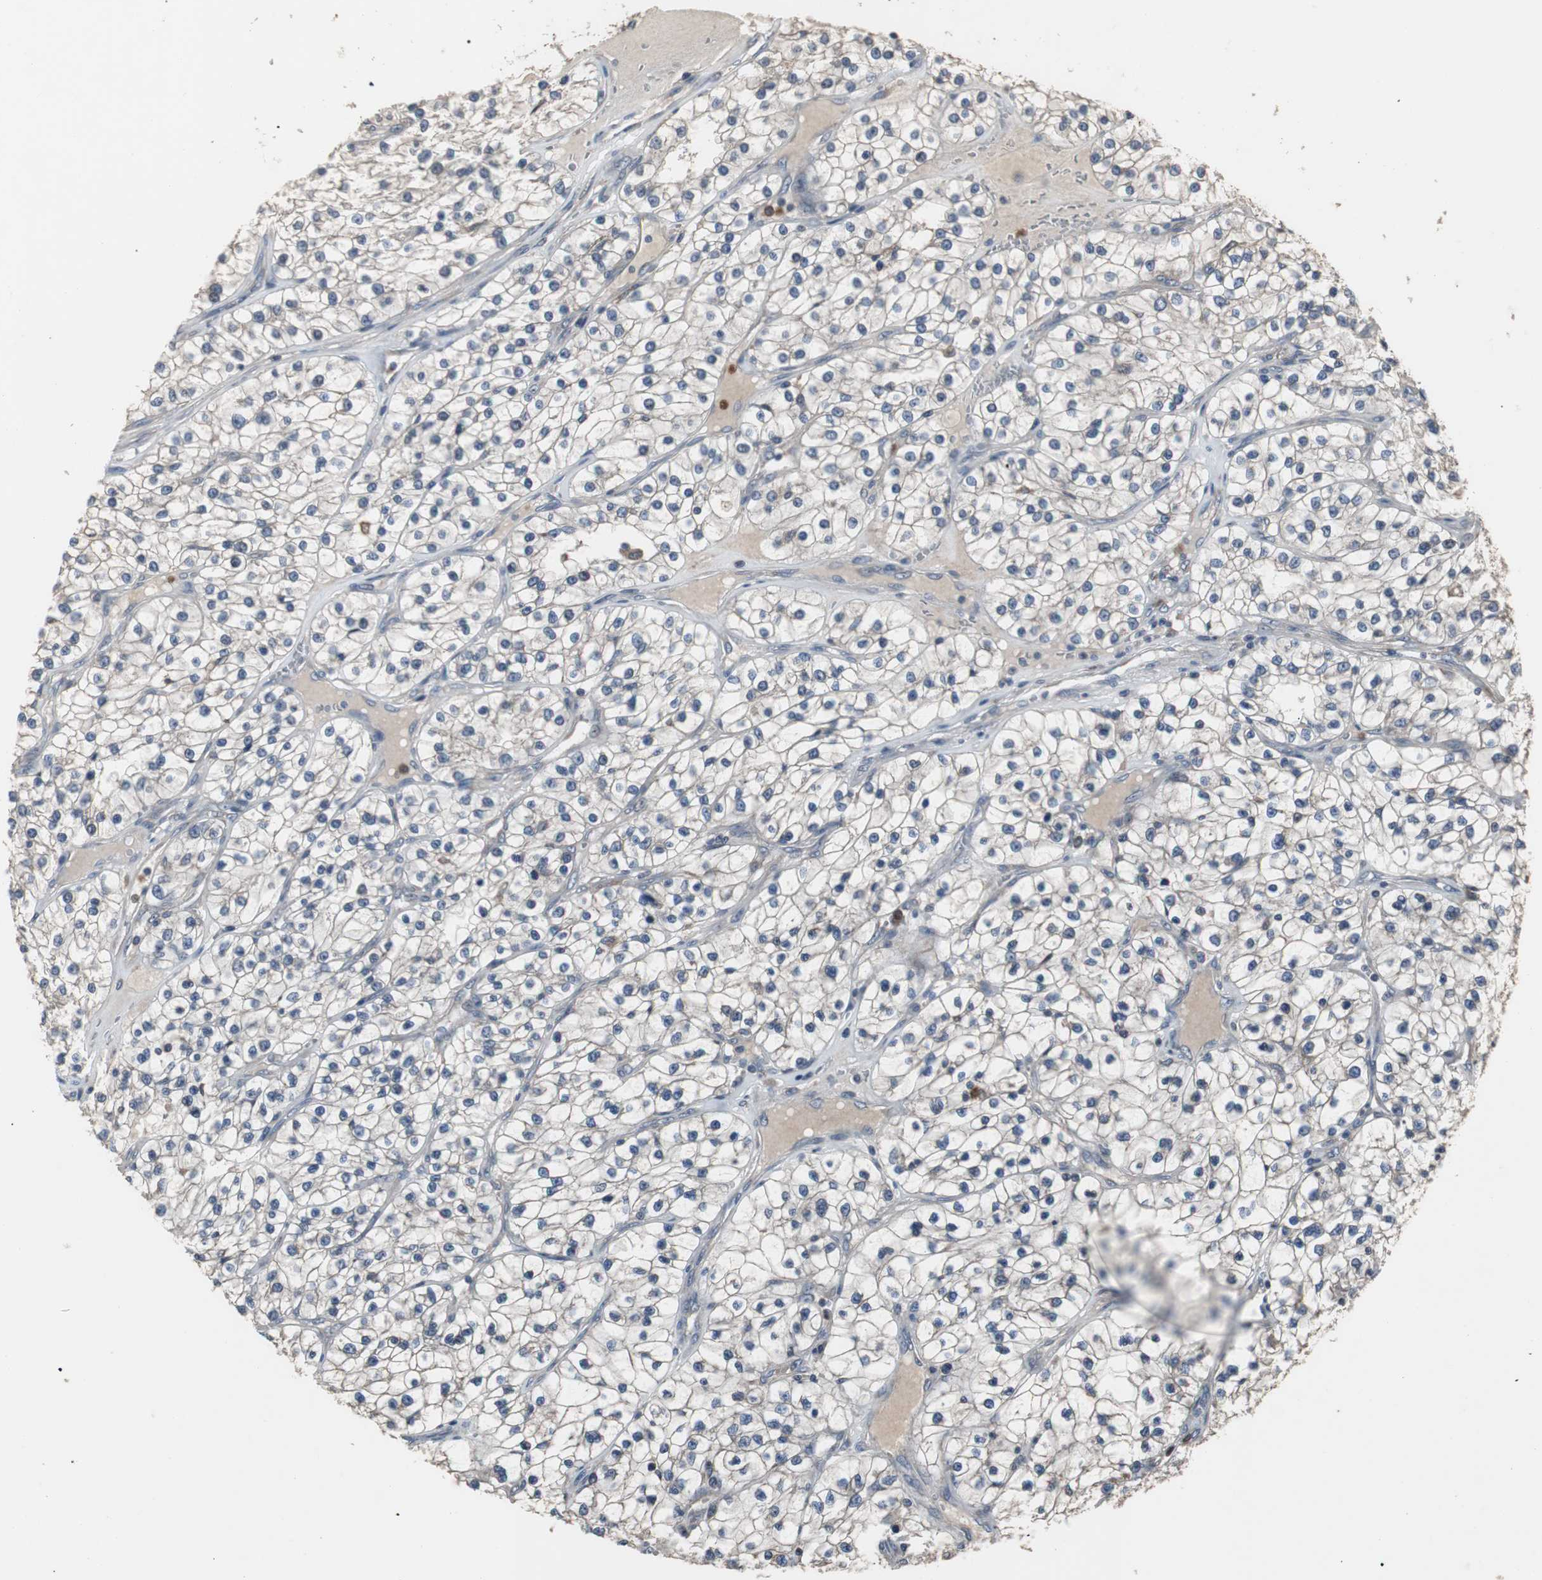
{"staining": {"intensity": "negative", "quantity": "none", "location": "none"}, "tissue": "renal cancer", "cell_type": "Tumor cells", "image_type": "cancer", "snomed": [{"axis": "morphology", "description": "Adenocarcinoma, NOS"}, {"axis": "topography", "description": "Kidney"}], "caption": "Immunohistochemistry (IHC) of adenocarcinoma (renal) reveals no expression in tumor cells.", "gene": "NCF2", "patient": {"sex": "female", "age": 57}}